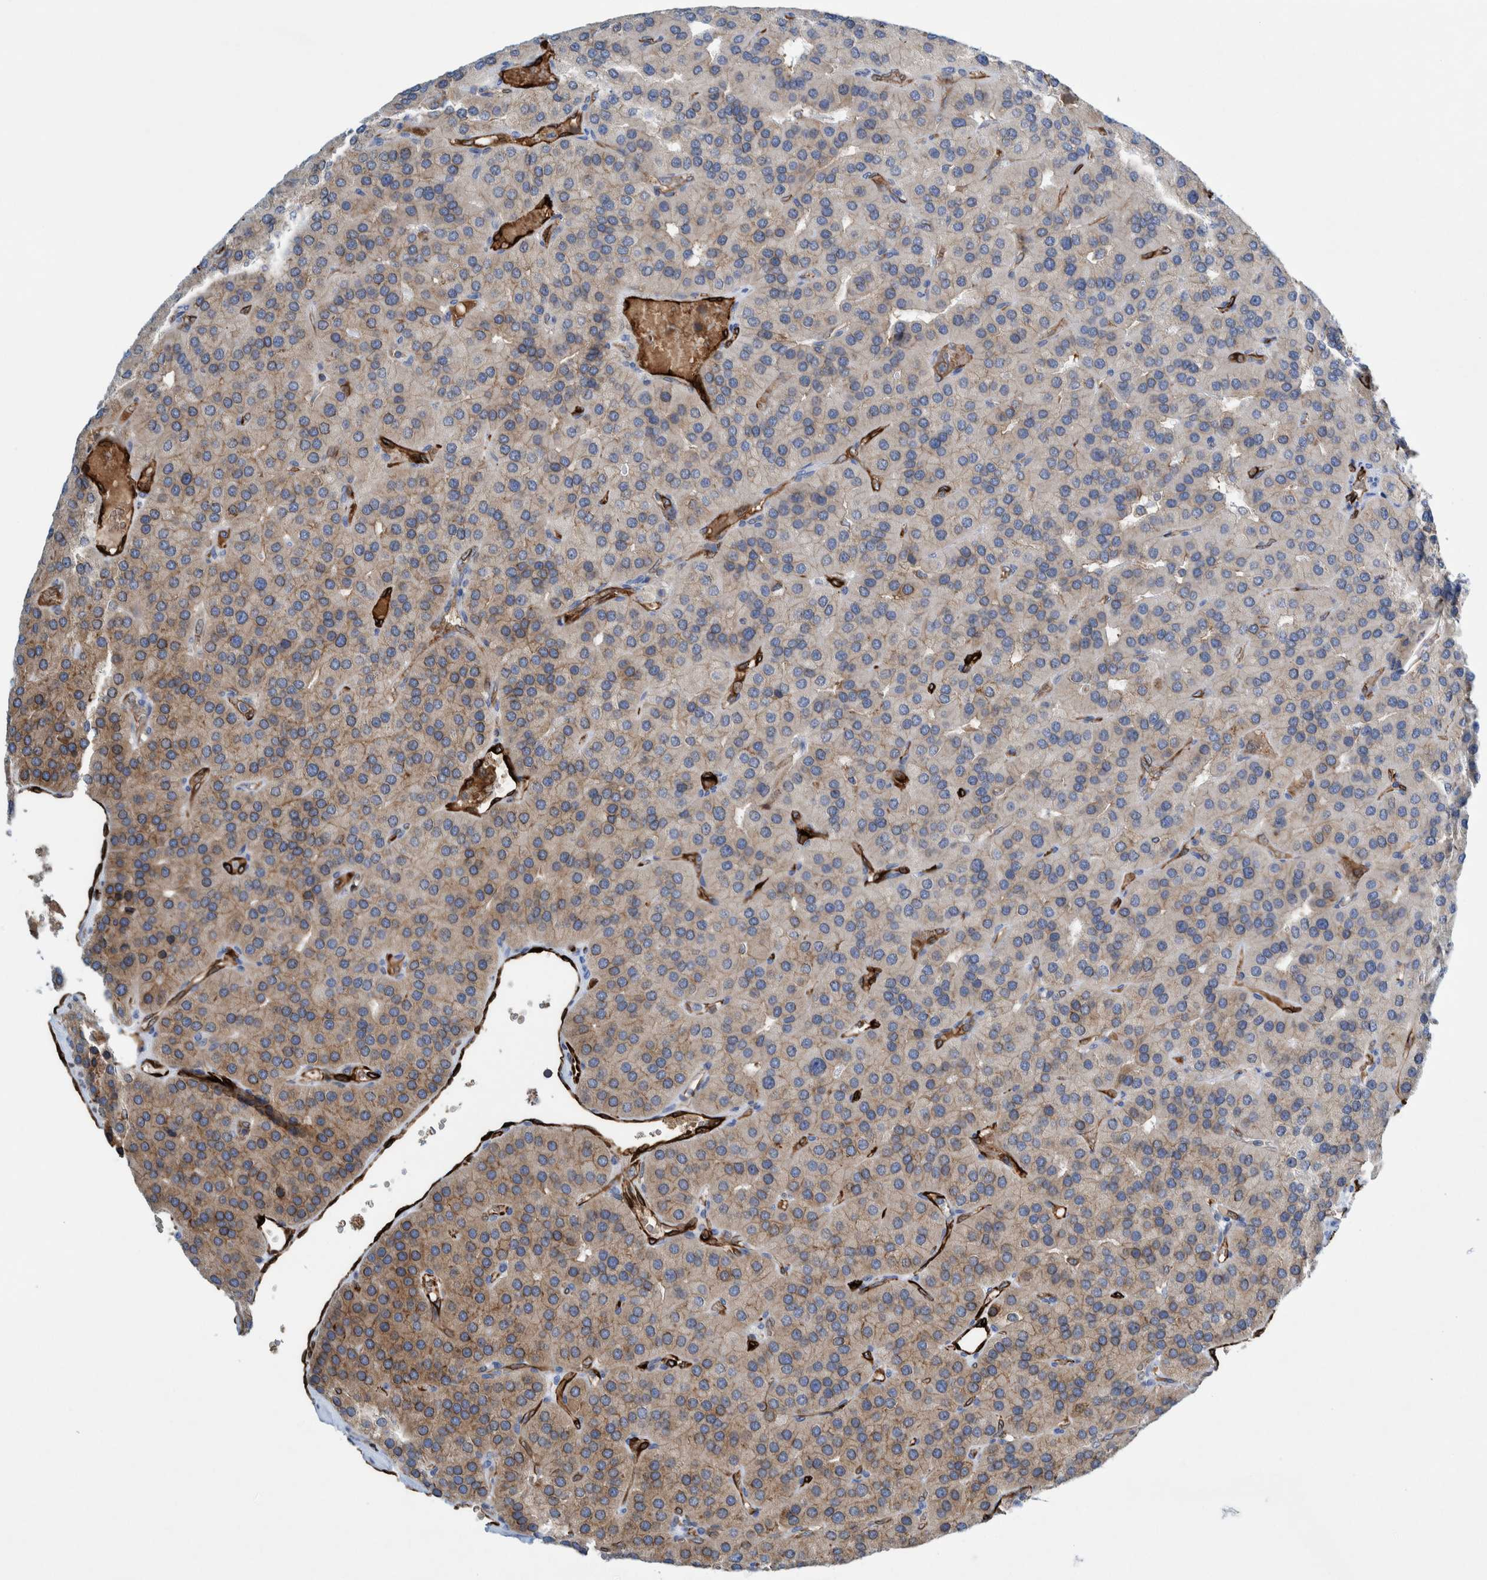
{"staining": {"intensity": "weak", "quantity": "25%-75%", "location": "cytoplasmic/membranous"}, "tissue": "parathyroid gland", "cell_type": "Glandular cells", "image_type": "normal", "snomed": [{"axis": "morphology", "description": "Normal tissue, NOS"}, {"axis": "morphology", "description": "Adenoma, NOS"}, {"axis": "topography", "description": "Parathyroid gland"}], "caption": "Protein staining by immunohistochemistry (IHC) displays weak cytoplasmic/membranous staining in approximately 25%-75% of glandular cells in benign parathyroid gland.", "gene": "THEM6", "patient": {"sex": "female", "age": 86}}